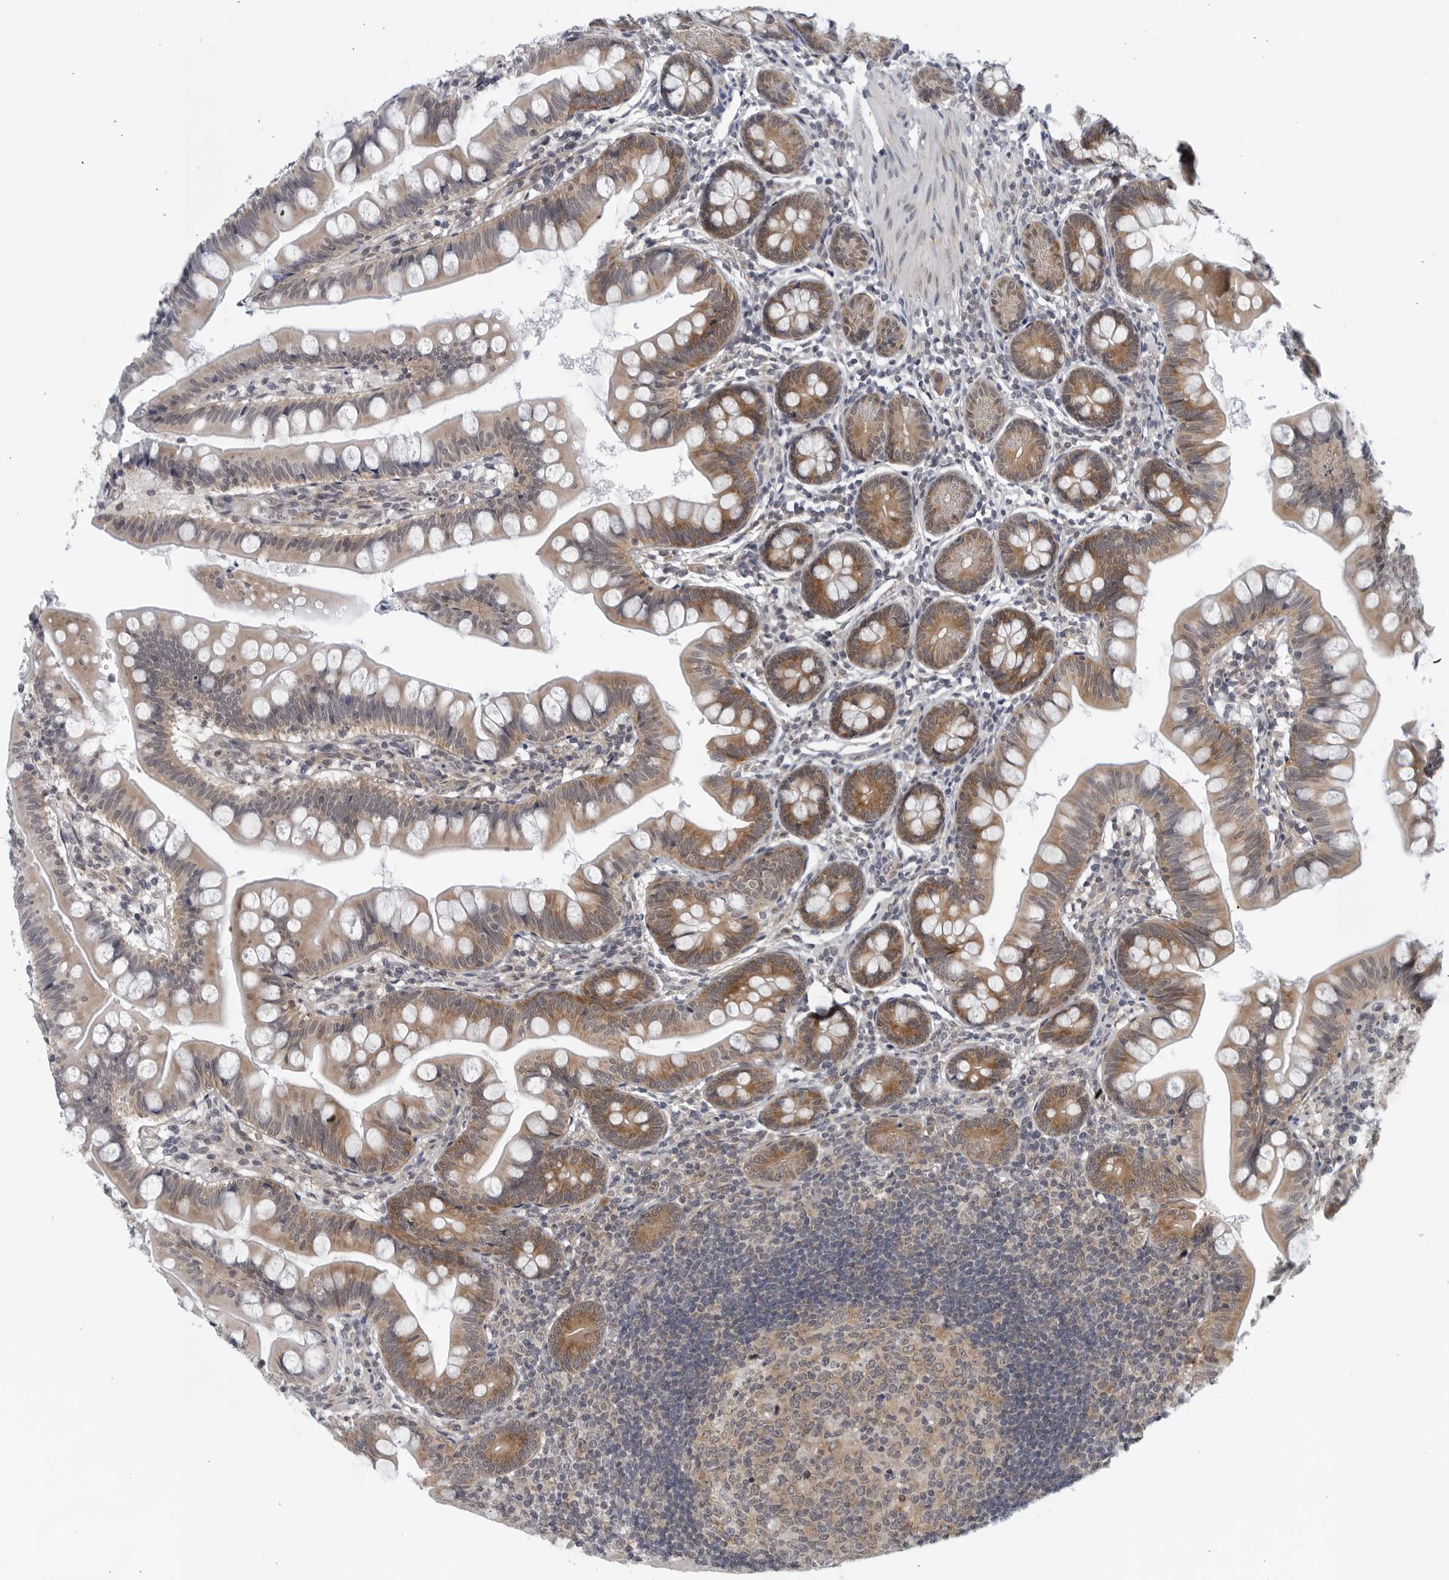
{"staining": {"intensity": "moderate", "quantity": "25%-75%", "location": "cytoplasmic/membranous"}, "tissue": "small intestine", "cell_type": "Glandular cells", "image_type": "normal", "snomed": [{"axis": "morphology", "description": "Normal tissue, NOS"}, {"axis": "topography", "description": "Small intestine"}], "caption": "Protein staining of normal small intestine reveals moderate cytoplasmic/membranous staining in approximately 25%-75% of glandular cells.", "gene": "RC3H1", "patient": {"sex": "male", "age": 7}}